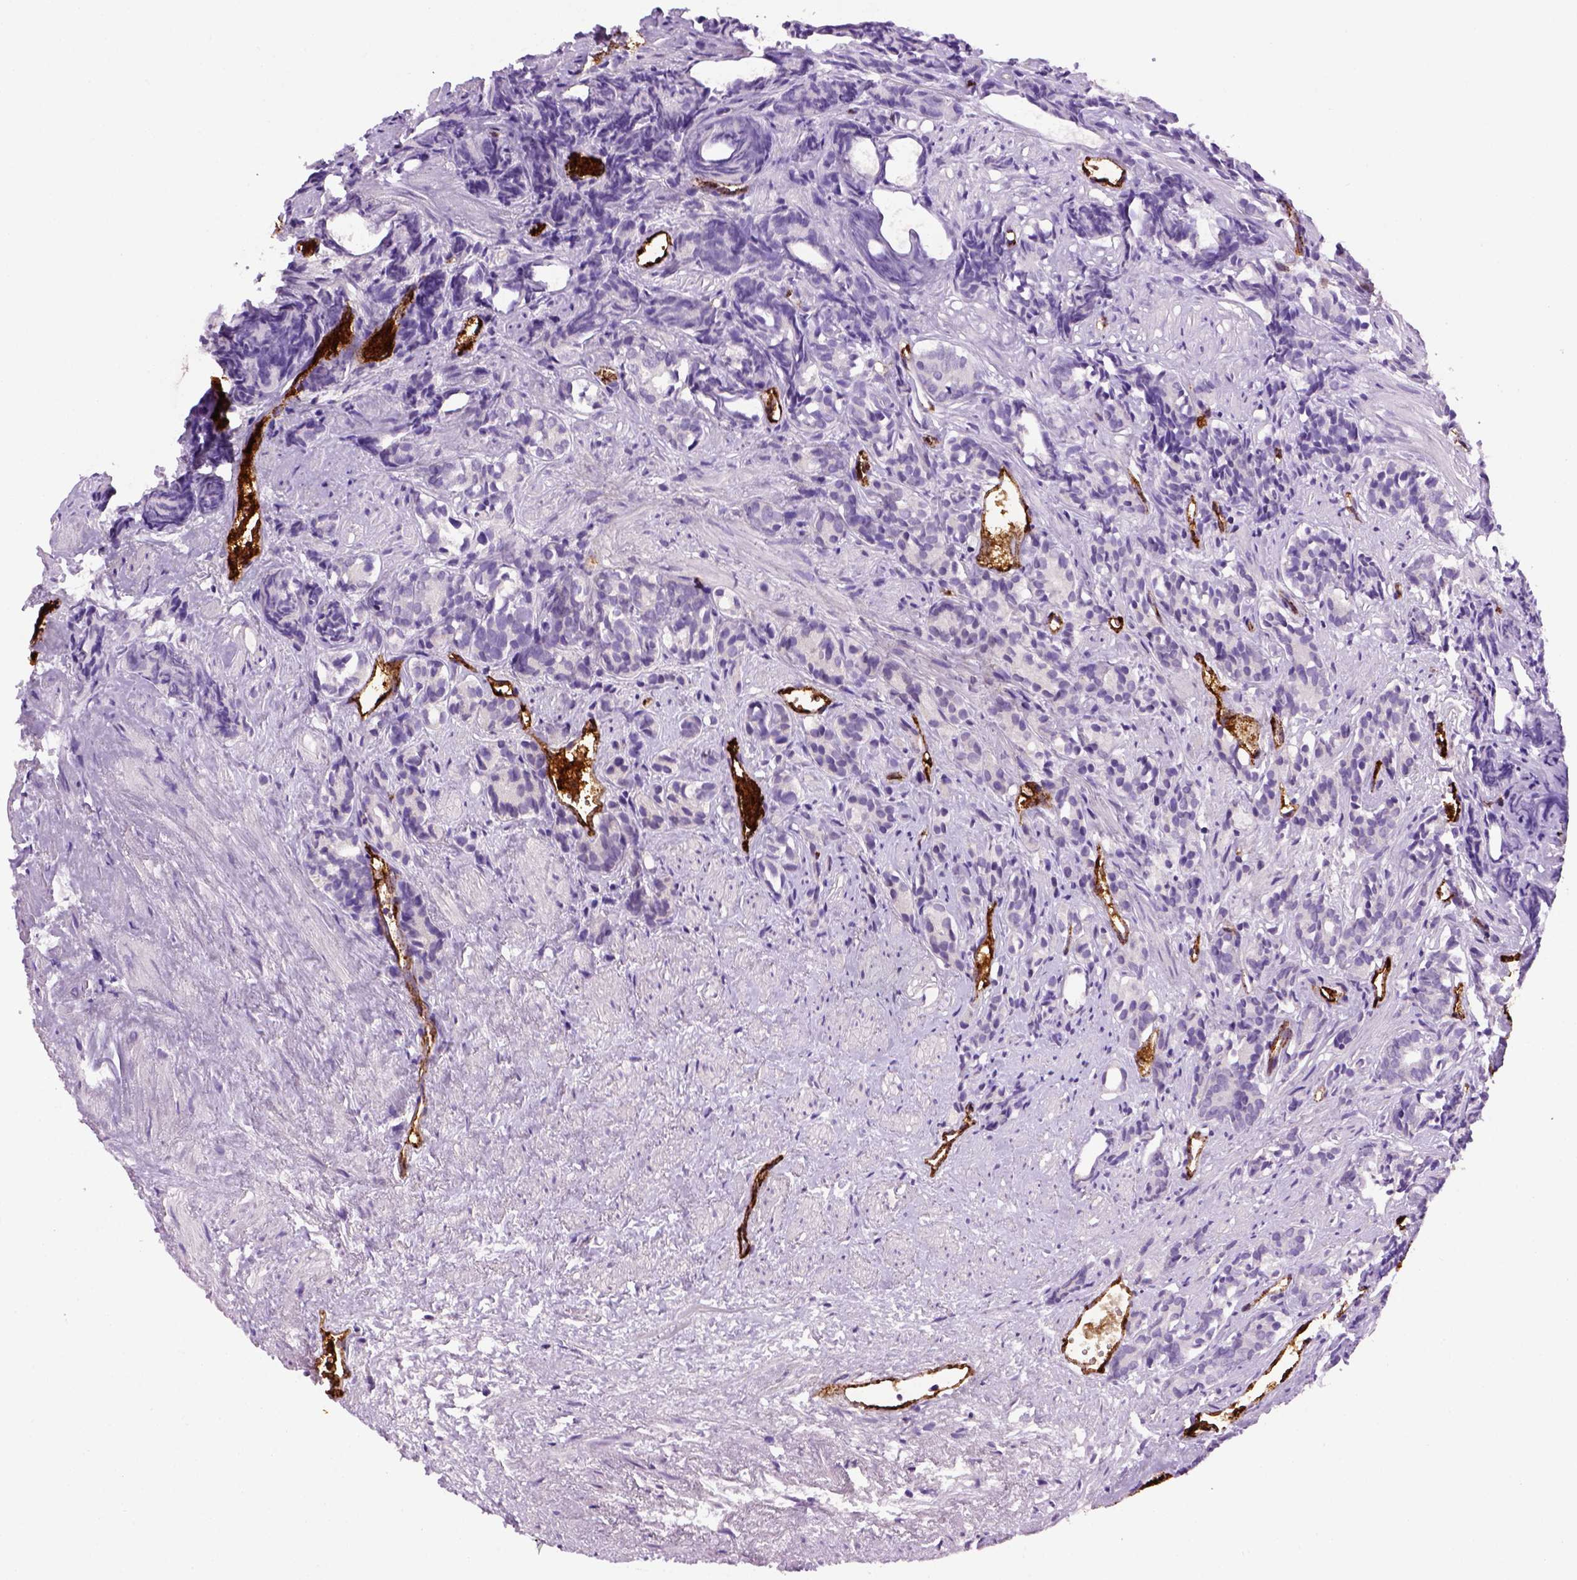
{"staining": {"intensity": "negative", "quantity": "none", "location": "none"}, "tissue": "prostate cancer", "cell_type": "Tumor cells", "image_type": "cancer", "snomed": [{"axis": "morphology", "description": "Adenocarcinoma, High grade"}, {"axis": "topography", "description": "Prostate"}], "caption": "This is an immunohistochemistry photomicrograph of prostate cancer. There is no positivity in tumor cells.", "gene": "VWF", "patient": {"sex": "male", "age": 84}}